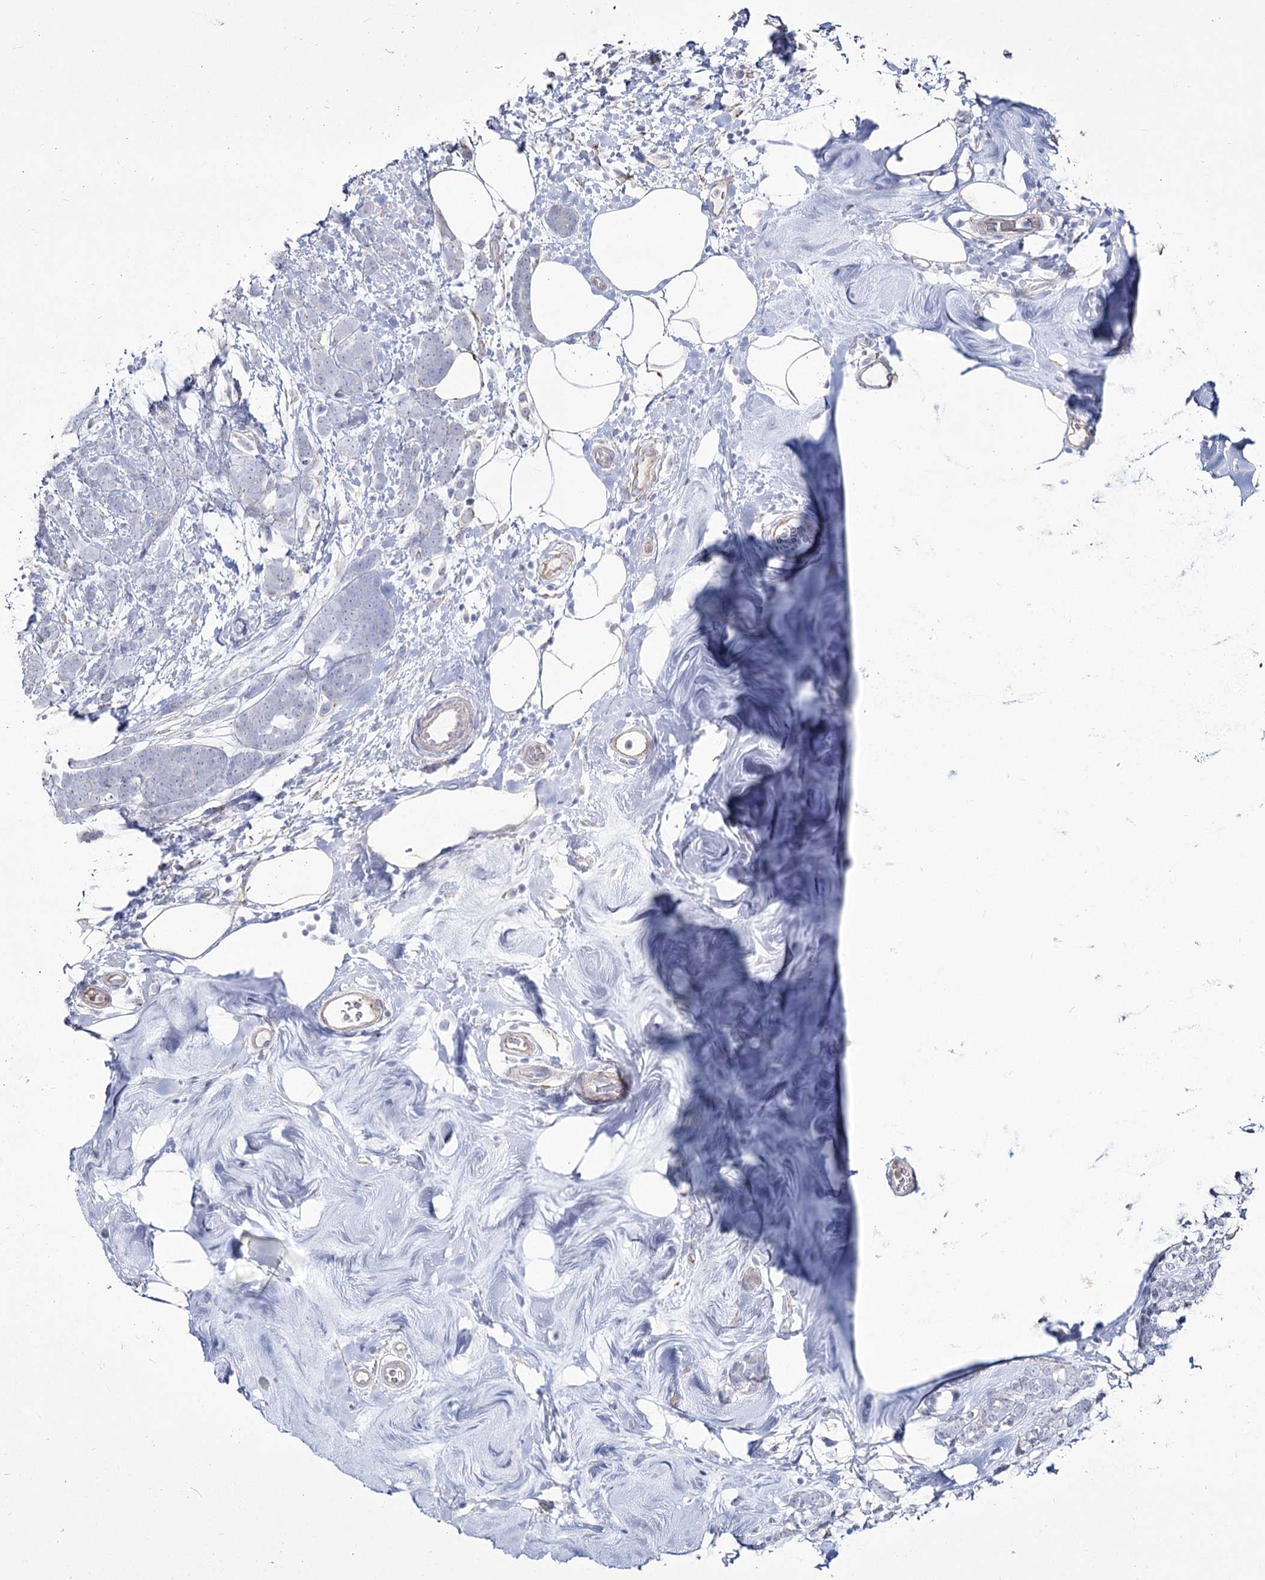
{"staining": {"intensity": "negative", "quantity": "none", "location": "none"}, "tissue": "breast cancer", "cell_type": "Tumor cells", "image_type": "cancer", "snomed": [{"axis": "morphology", "description": "Lobular carcinoma"}, {"axis": "topography", "description": "Breast"}], "caption": "This is a histopathology image of immunohistochemistry staining of breast lobular carcinoma, which shows no expression in tumor cells.", "gene": "ME3", "patient": {"sex": "female", "age": 58}}